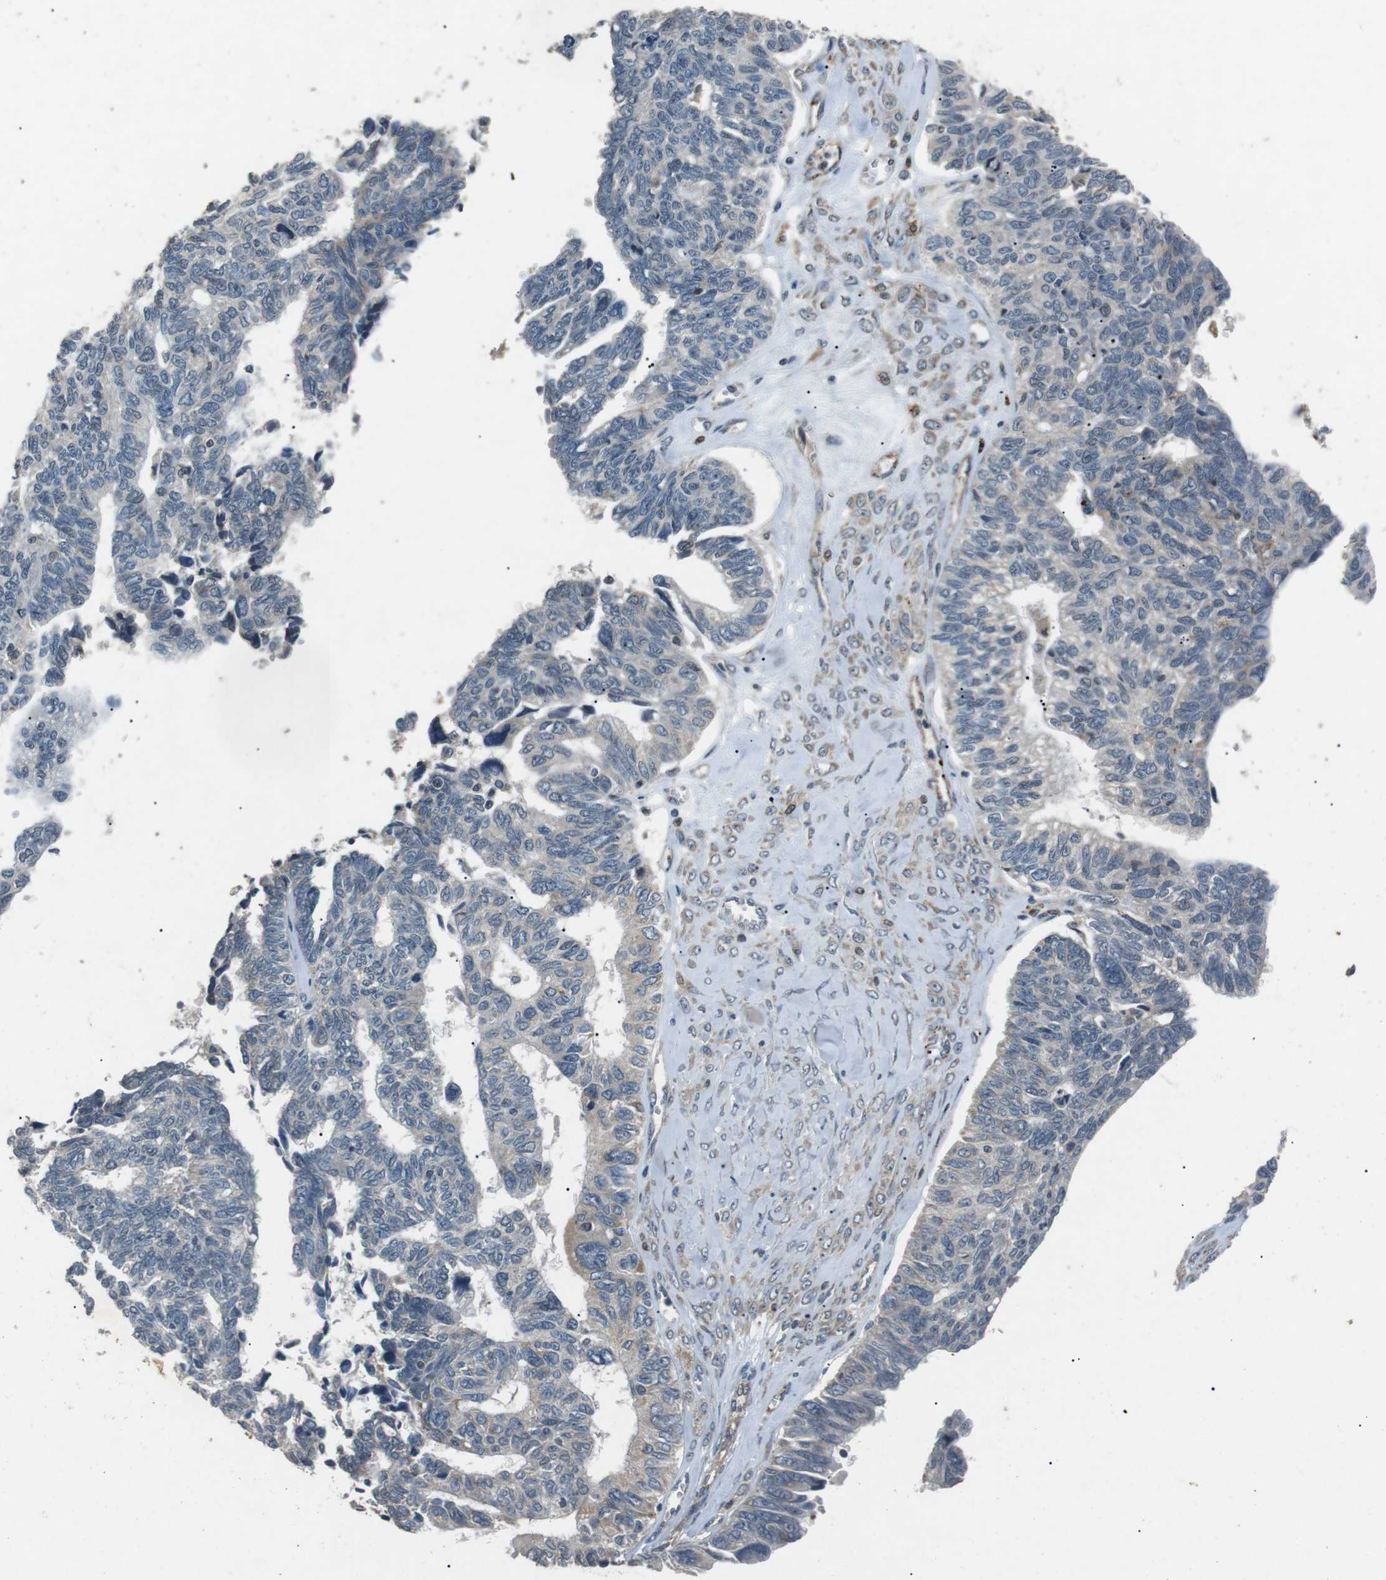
{"staining": {"intensity": "negative", "quantity": "none", "location": "none"}, "tissue": "ovarian cancer", "cell_type": "Tumor cells", "image_type": "cancer", "snomed": [{"axis": "morphology", "description": "Cystadenocarcinoma, serous, NOS"}, {"axis": "topography", "description": "Ovary"}], "caption": "Ovarian cancer (serous cystadenocarcinoma) was stained to show a protein in brown. There is no significant expression in tumor cells. (DAB immunohistochemistry (IHC) with hematoxylin counter stain).", "gene": "NEK7", "patient": {"sex": "female", "age": 79}}